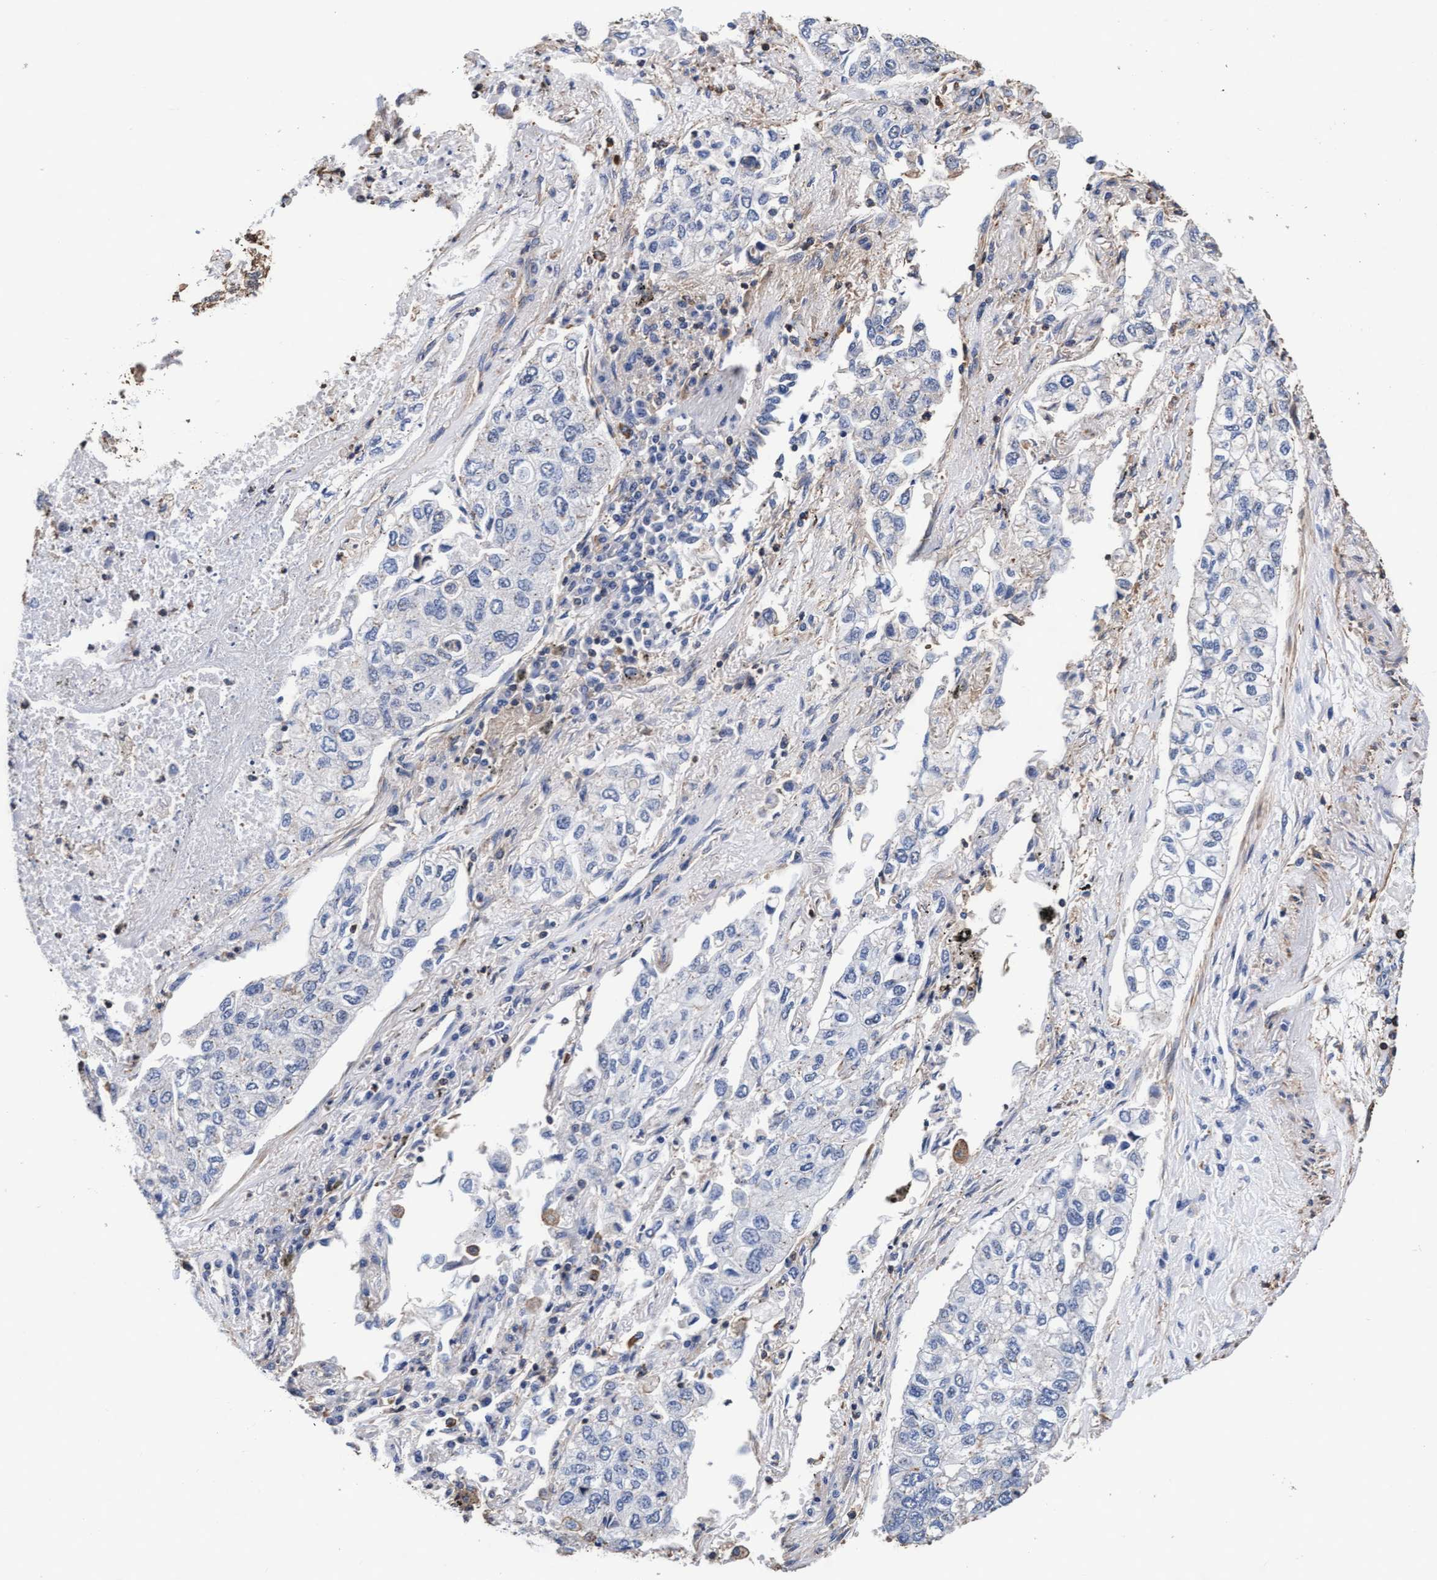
{"staining": {"intensity": "negative", "quantity": "none", "location": "none"}, "tissue": "lung cancer", "cell_type": "Tumor cells", "image_type": "cancer", "snomed": [{"axis": "morphology", "description": "Inflammation, NOS"}, {"axis": "morphology", "description": "Adenocarcinoma, NOS"}, {"axis": "topography", "description": "Lung"}], "caption": "Photomicrograph shows no protein positivity in tumor cells of lung cancer tissue.", "gene": "GRHPR", "patient": {"sex": "male", "age": 63}}